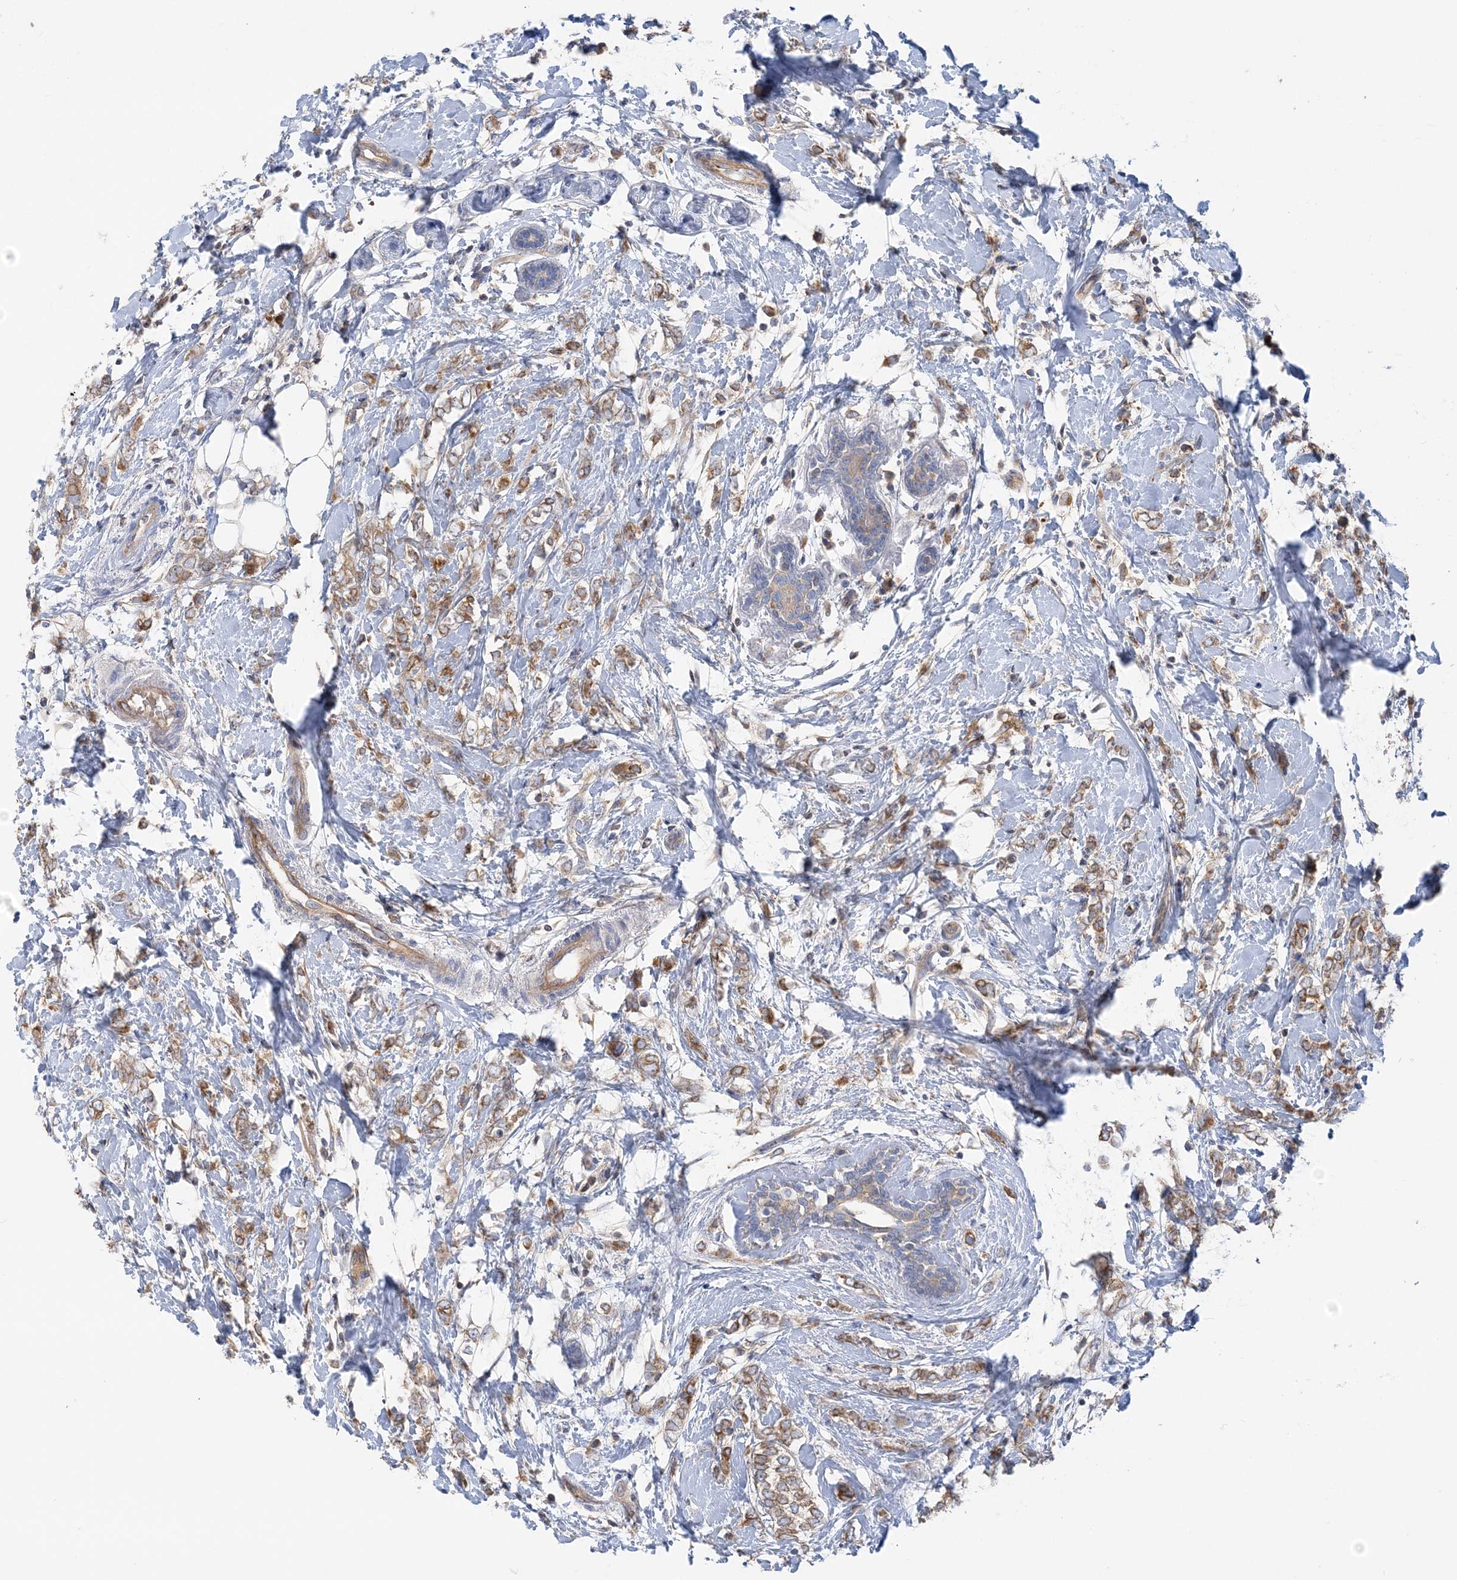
{"staining": {"intensity": "moderate", "quantity": ">75%", "location": "cytoplasmic/membranous"}, "tissue": "breast cancer", "cell_type": "Tumor cells", "image_type": "cancer", "snomed": [{"axis": "morphology", "description": "Normal tissue, NOS"}, {"axis": "morphology", "description": "Lobular carcinoma"}, {"axis": "topography", "description": "Breast"}], "caption": "This is an image of IHC staining of lobular carcinoma (breast), which shows moderate positivity in the cytoplasmic/membranous of tumor cells.", "gene": "FAM114A2", "patient": {"sex": "female", "age": 47}}